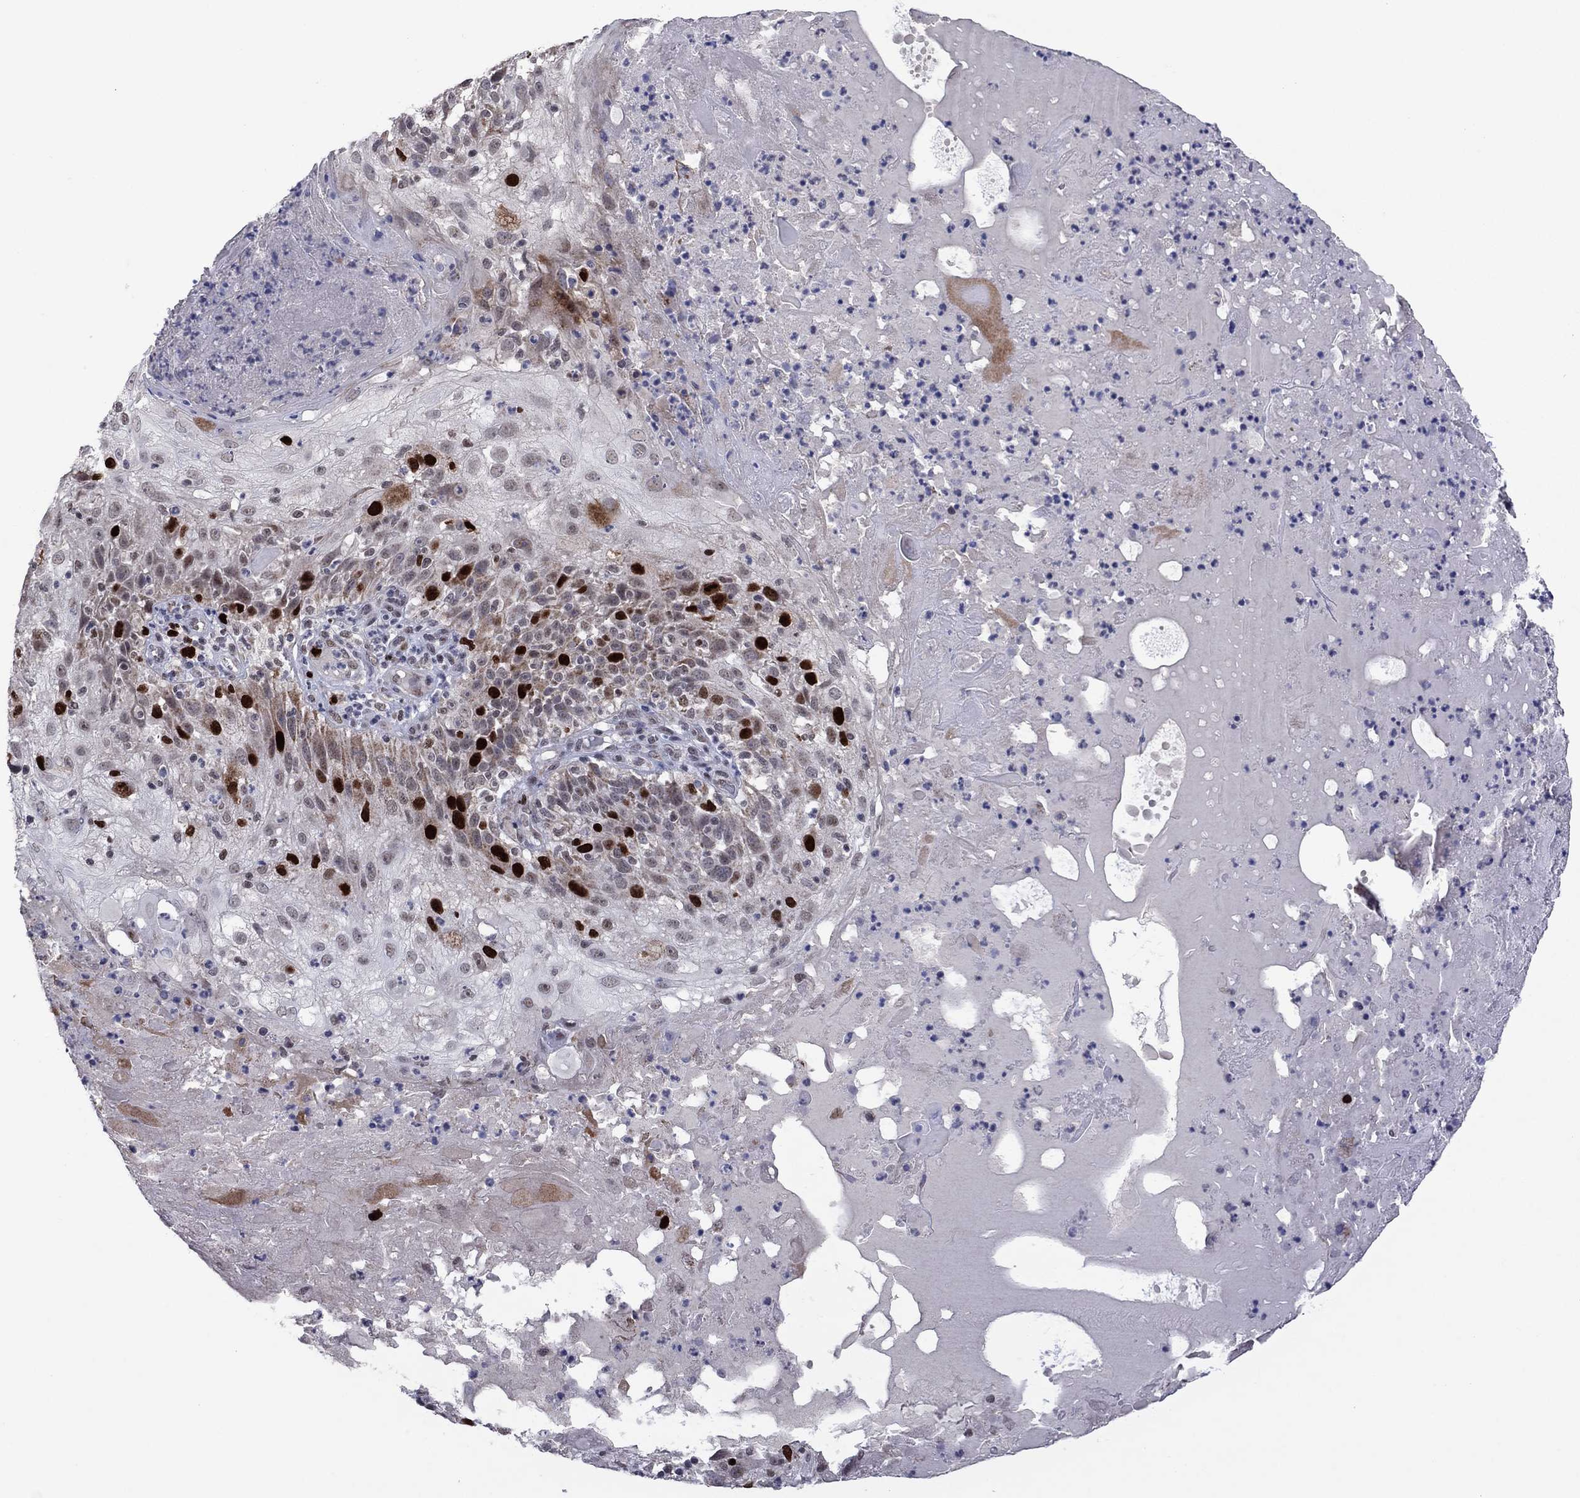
{"staining": {"intensity": "strong", "quantity": "25%-75%", "location": "nuclear"}, "tissue": "skin cancer", "cell_type": "Tumor cells", "image_type": "cancer", "snomed": [{"axis": "morphology", "description": "Normal tissue, NOS"}, {"axis": "morphology", "description": "Squamous cell carcinoma, NOS"}, {"axis": "topography", "description": "Skin"}], "caption": "Strong nuclear protein expression is appreciated in about 25%-75% of tumor cells in squamous cell carcinoma (skin).", "gene": "CDCA5", "patient": {"sex": "female", "age": 83}}